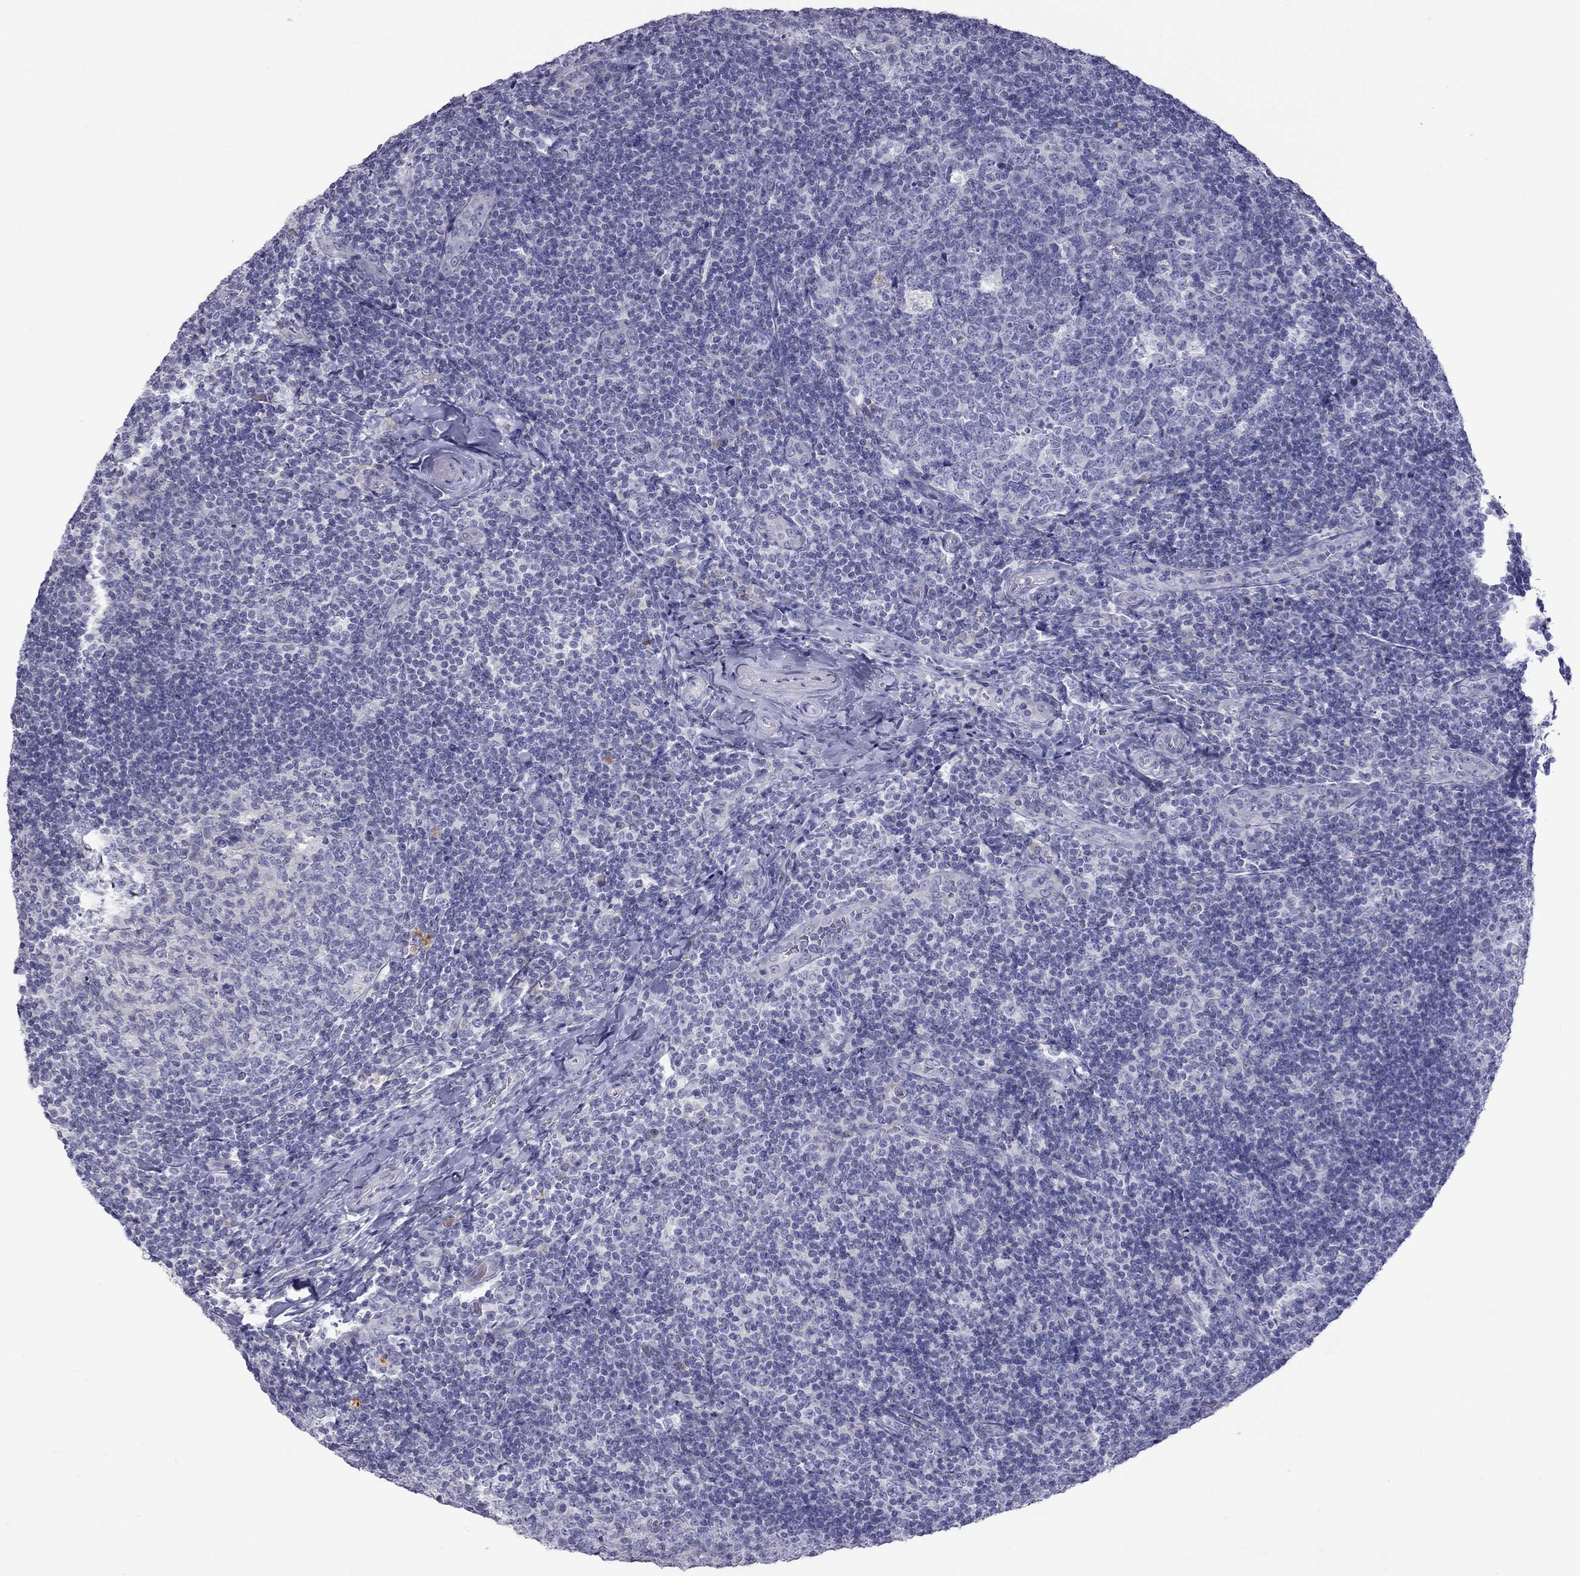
{"staining": {"intensity": "negative", "quantity": "none", "location": "none"}, "tissue": "tonsil", "cell_type": "Germinal center cells", "image_type": "normal", "snomed": [{"axis": "morphology", "description": "Normal tissue, NOS"}, {"axis": "topography", "description": "Tonsil"}], "caption": "IHC histopathology image of normal tonsil stained for a protein (brown), which displays no positivity in germinal center cells.", "gene": "MUC16", "patient": {"sex": "male", "age": 17}}